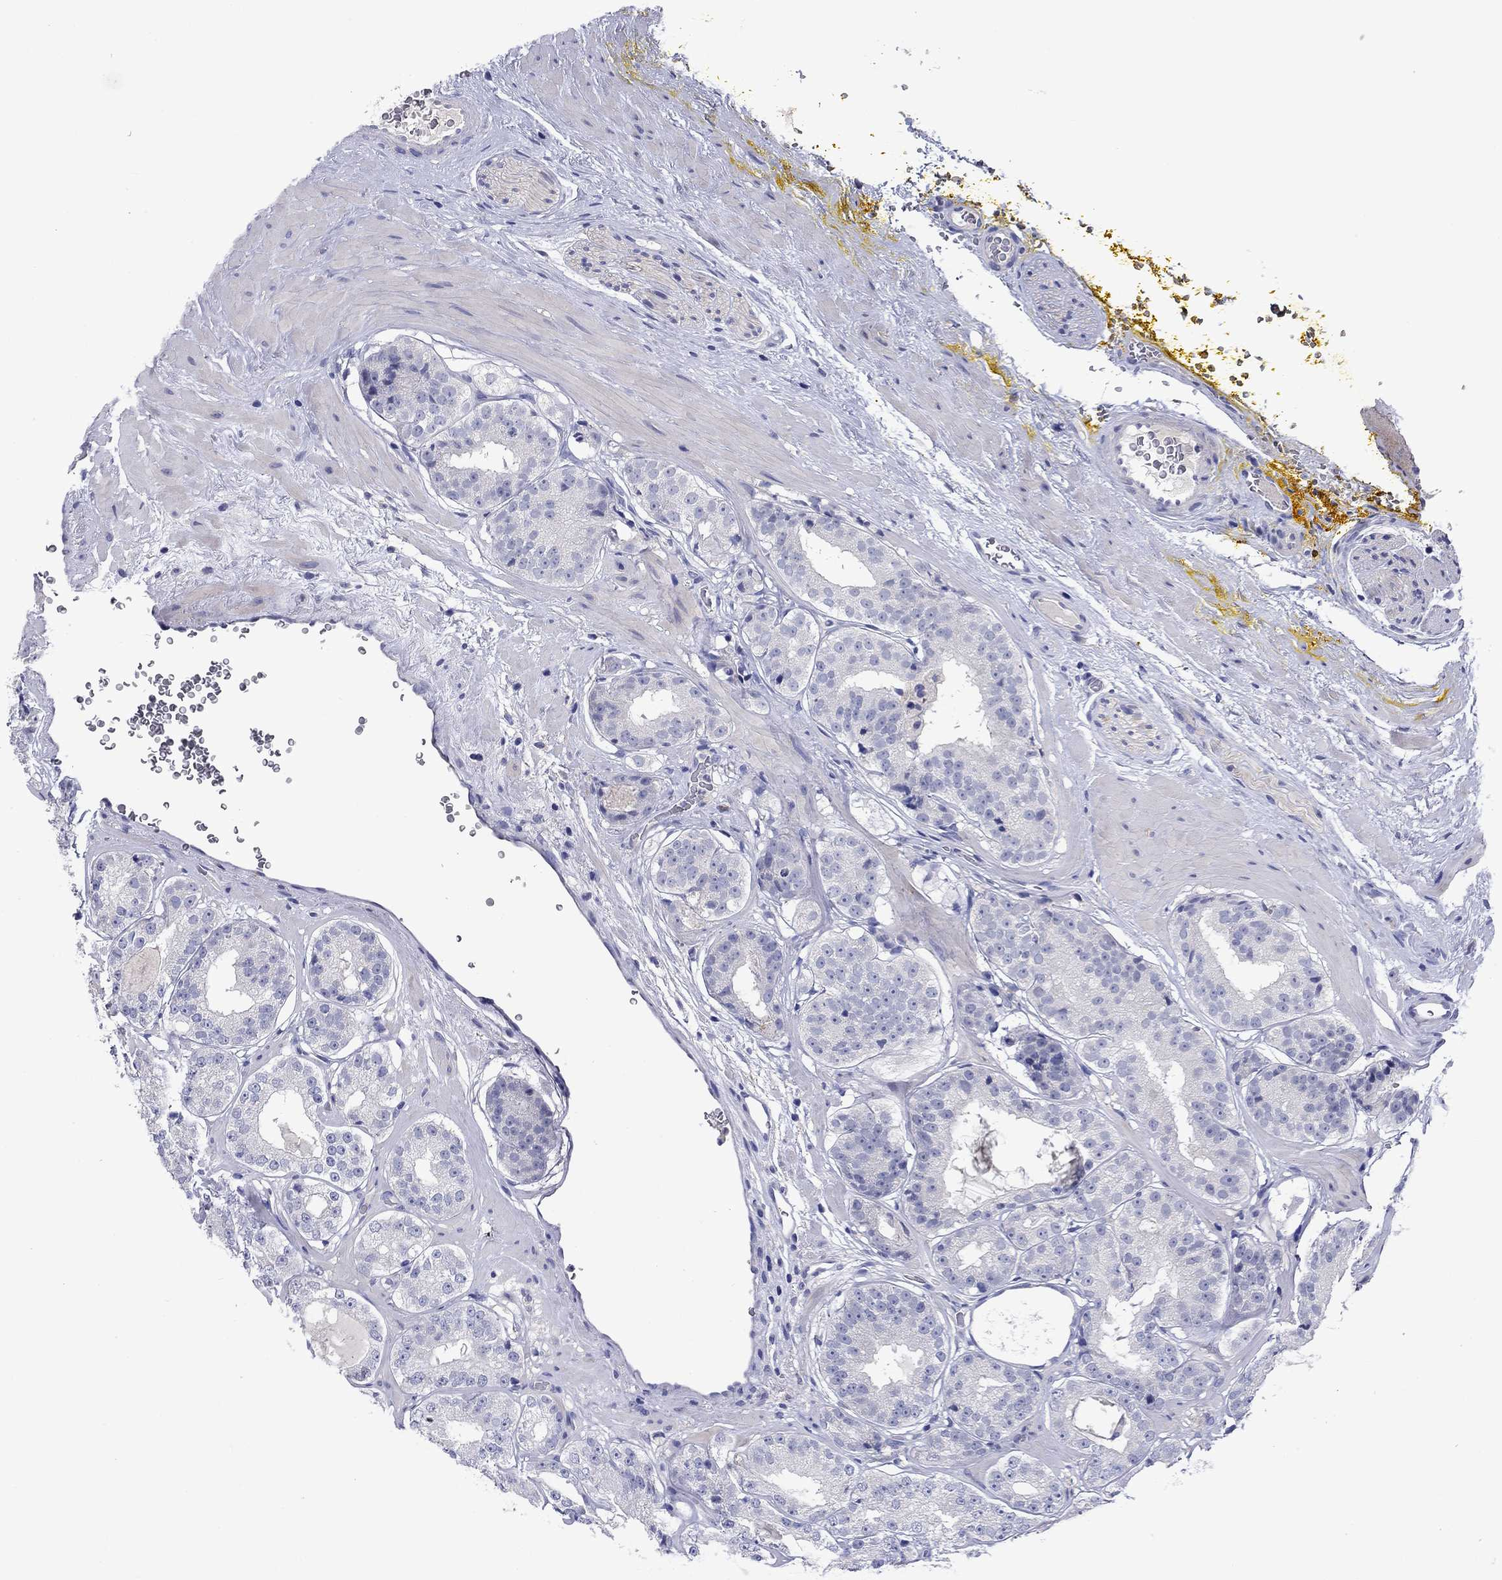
{"staining": {"intensity": "negative", "quantity": "none", "location": "none"}, "tissue": "prostate cancer", "cell_type": "Tumor cells", "image_type": "cancer", "snomed": [{"axis": "morphology", "description": "Adenocarcinoma, Low grade"}, {"axis": "topography", "description": "Prostate"}], "caption": "A high-resolution micrograph shows immunohistochemistry staining of adenocarcinoma (low-grade) (prostate), which demonstrates no significant positivity in tumor cells.", "gene": "CNDP1", "patient": {"sex": "male", "age": 60}}